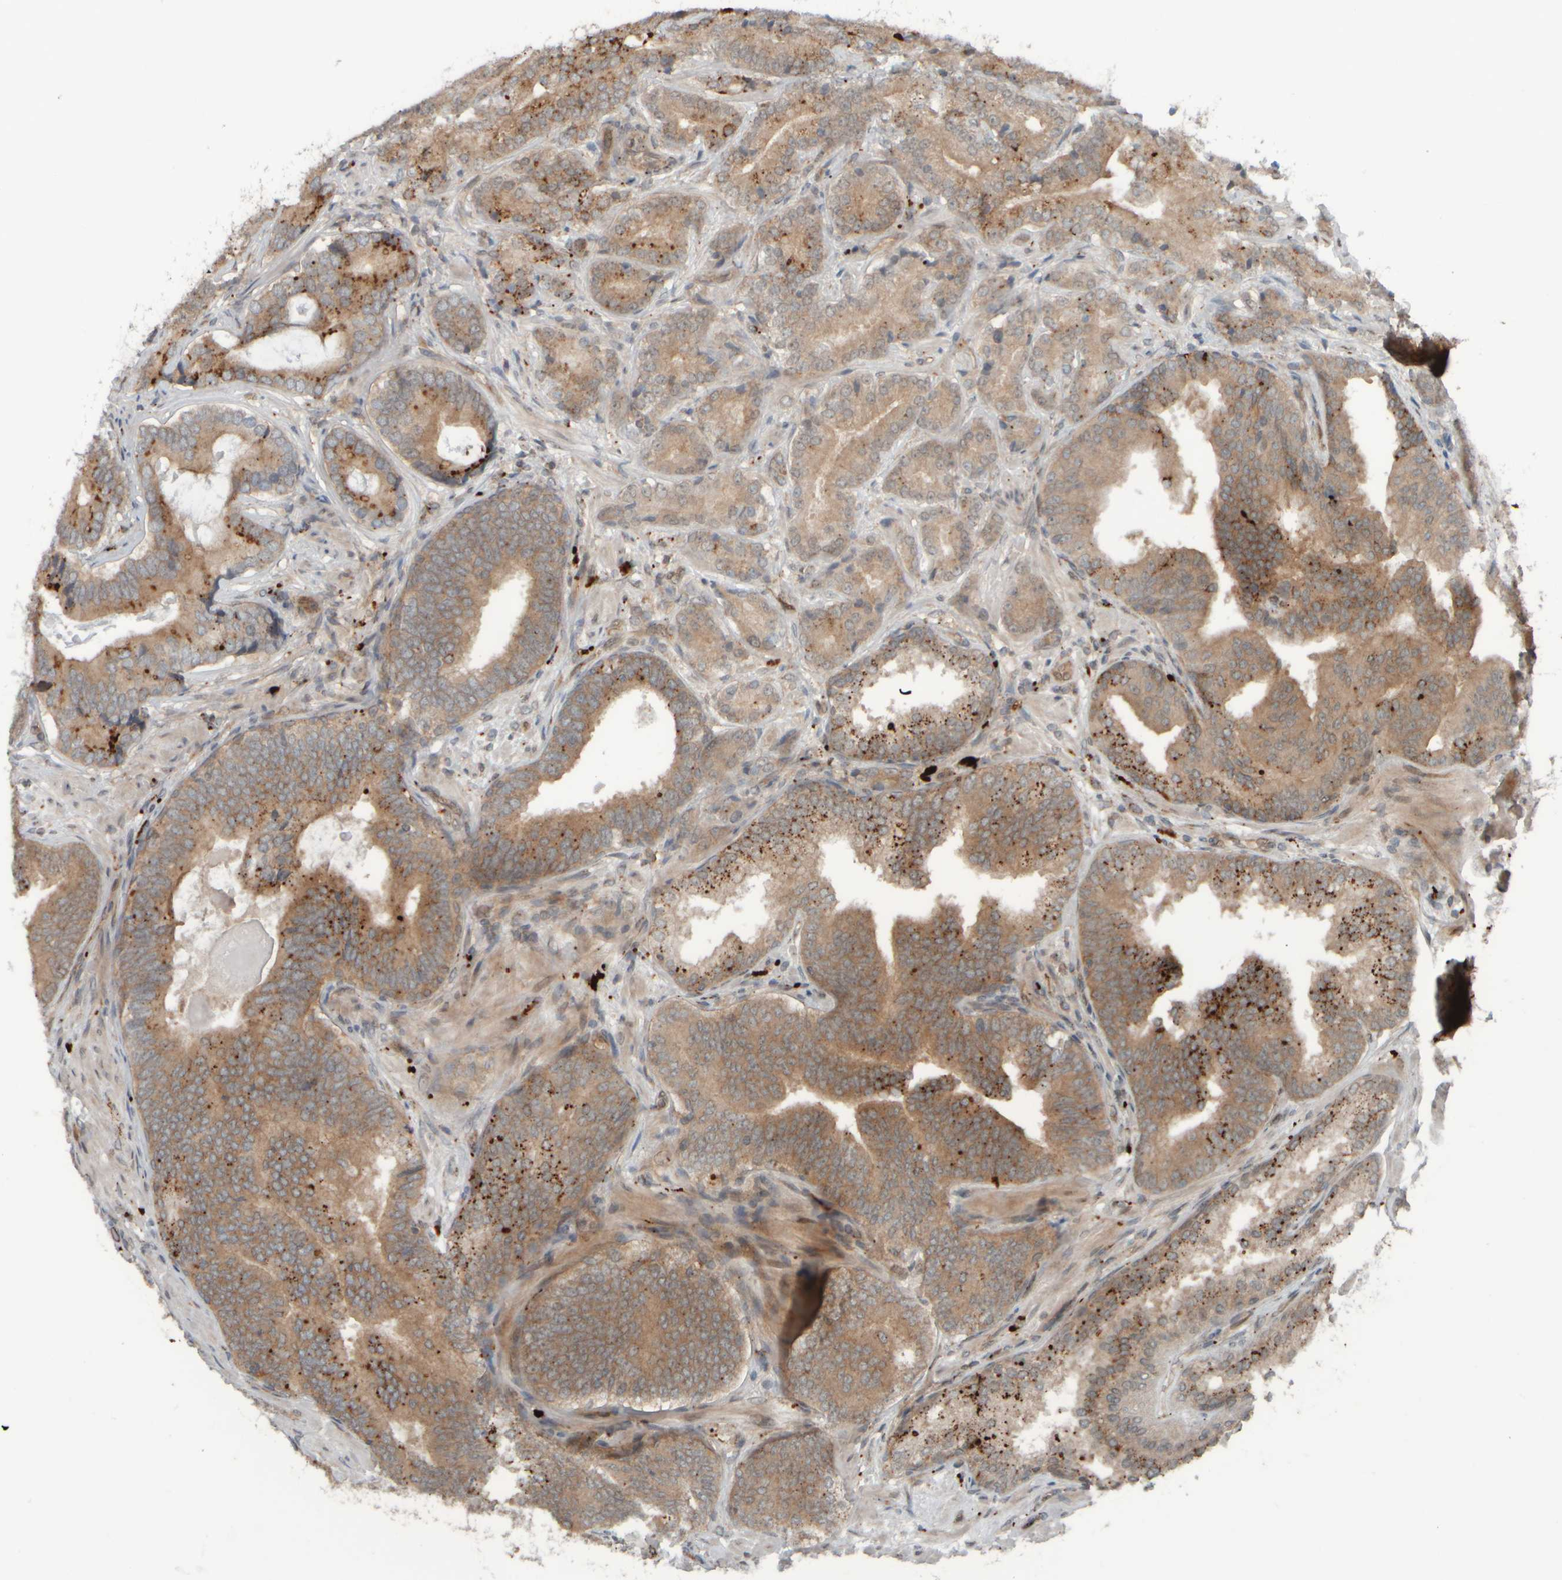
{"staining": {"intensity": "moderate", "quantity": ">75%", "location": "cytoplasmic/membranous"}, "tissue": "prostate cancer", "cell_type": "Tumor cells", "image_type": "cancer", "snomed": [{"axis": "morphology", "description": "Adenocarcinoma, High grade"}, {"axis": "topography", "description": "Prostate"}], "caption": "Prostate cancer stained for a protein (brown) demonstrates moderate cytoplasmic/membranous positive positivity in approximately >75% of tumor cells.", "gene": "GIGYF1", "patient": {"sex": "male", "age": 55}}